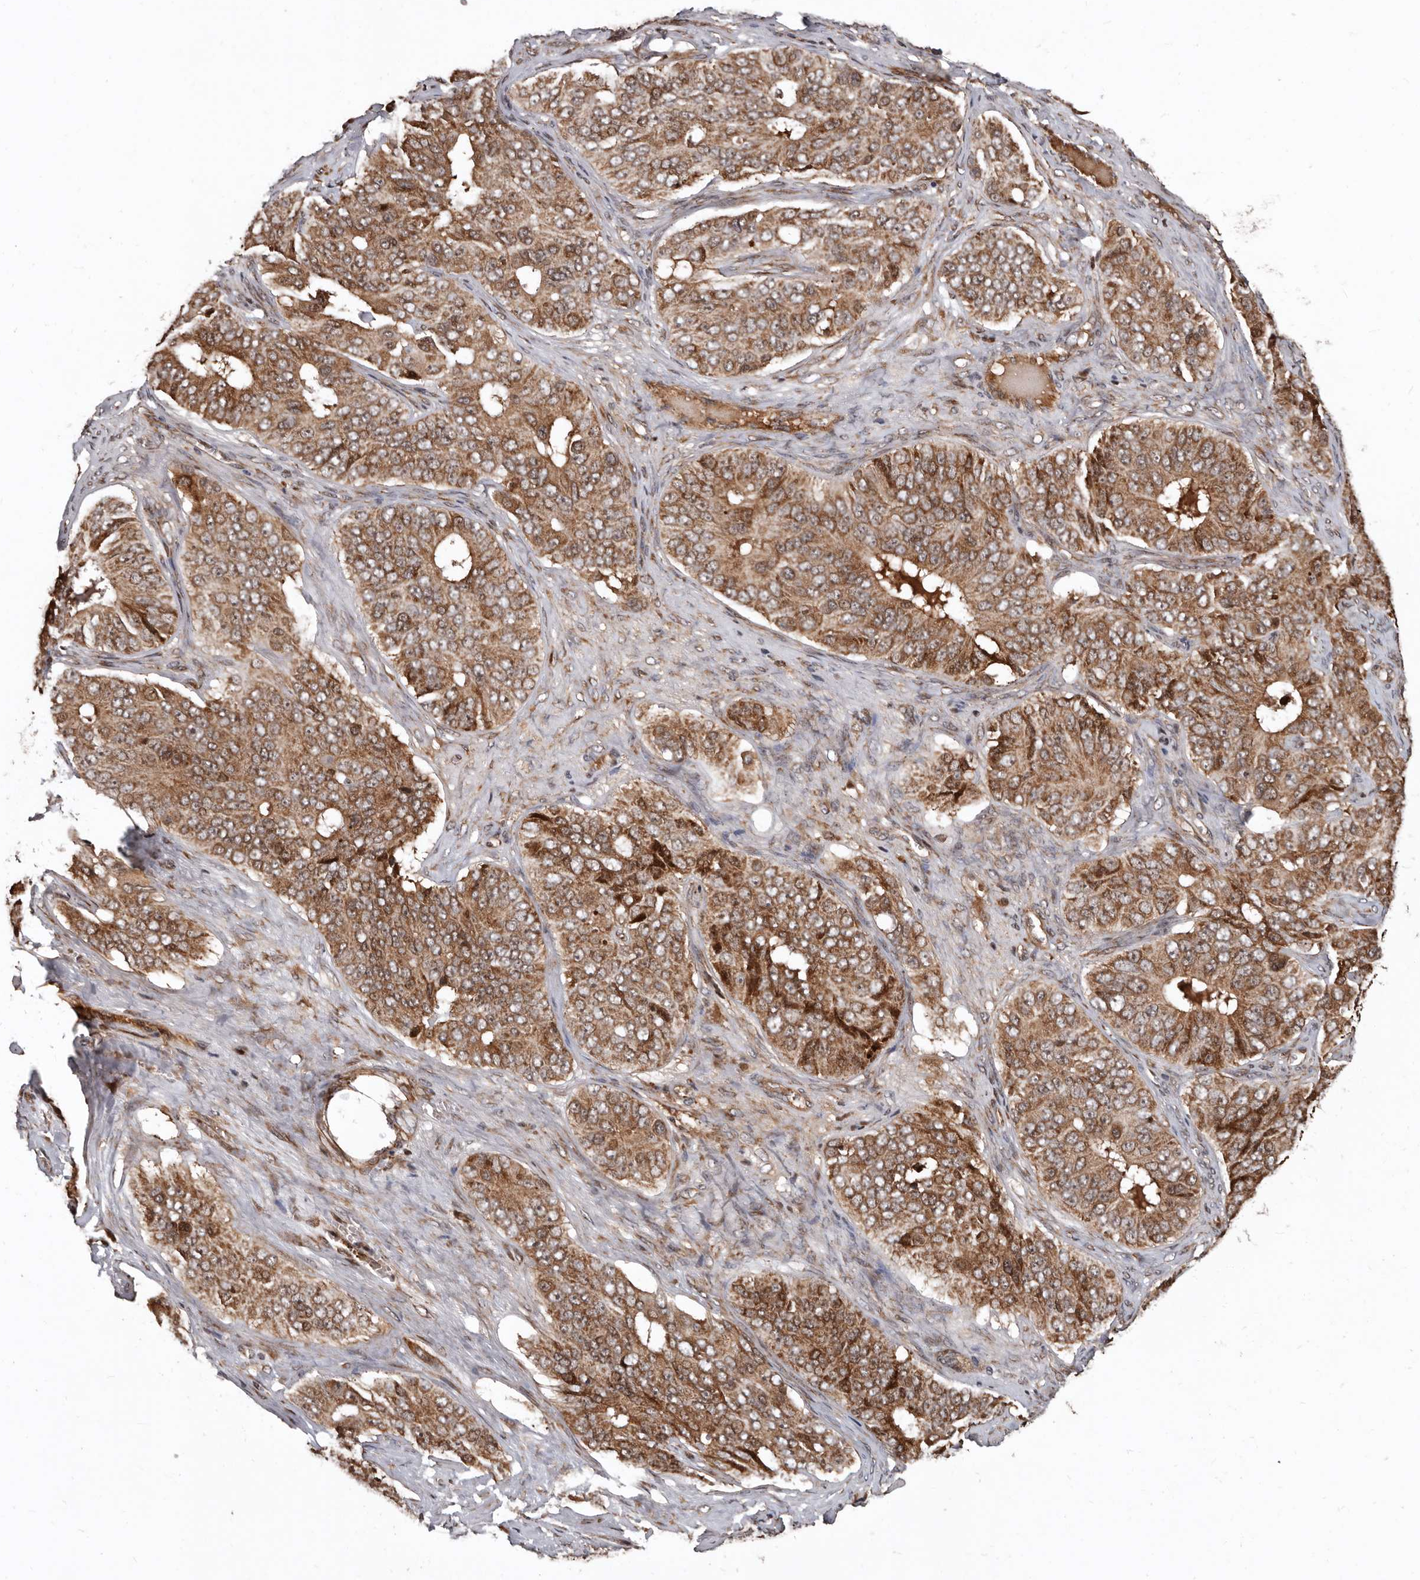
{"staining": {"intensity": "moderate", "quantity": ">75%", "location": "cytoplasmic/membranous"}, "tissue": "ovarian cancer", "cell_type": "Tumor cells", "image_type": "cancer", "snomed": [{"axis": "morphology", "description": "Carcinoma, endometroid"}, {"axis": "topography", "description": "Ovary"}], "caption": "DAB immunohistochemical staining of ovarian cancer (endometroid carcinoma) demonstrates moderate cytoplasmic/membranous protein staining in approximately >75% of tumor cells.", "gene": "WEE2", "patient": {"sex": "female", "age": 51}}